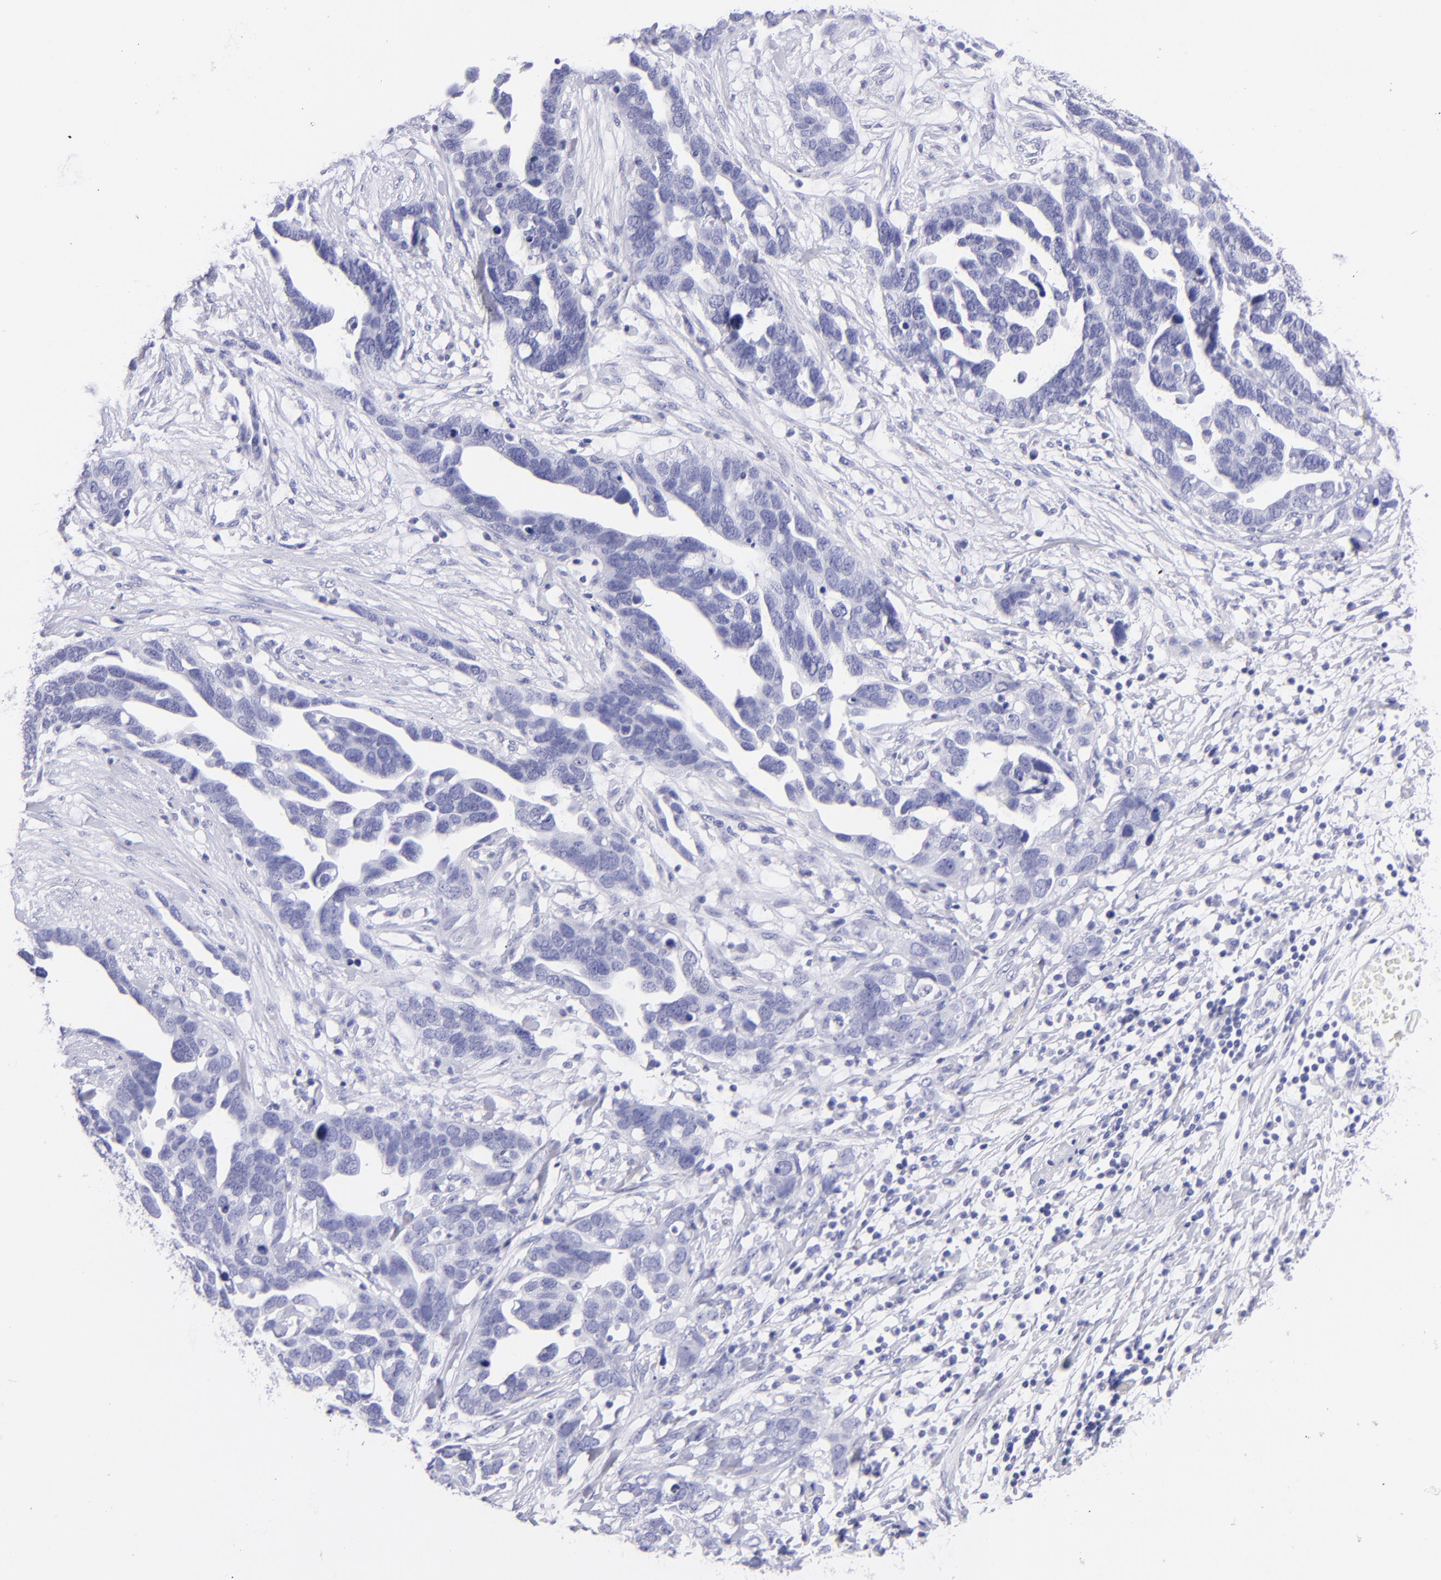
{"staining": {"intensity": "negative", "quantity": "none", "location": "none"}, "tissue": "ovarian cancer", "cell_type": "Tumor cells", "image_type": "cancer", "snomed": [{"axis": "morphology", "description": "Cystadenocarcinoma, serous, NOS"}, {"axis": "topography", "description": "Ovary"}], "caption": "This is a micrograph of immunohistochemistry staining of ovarian serous cystadenocarcinoma, which shows no positivity in tumor cells. The staining was performed using DAB (3,3'-diaminobenzidine) to visualize the protein expression in brown, while the nuclei were stained in blue with hematoxylin (Magnification: 20x).", "gene": "PIP", "patient": {"sex": "female", "age": 54}}